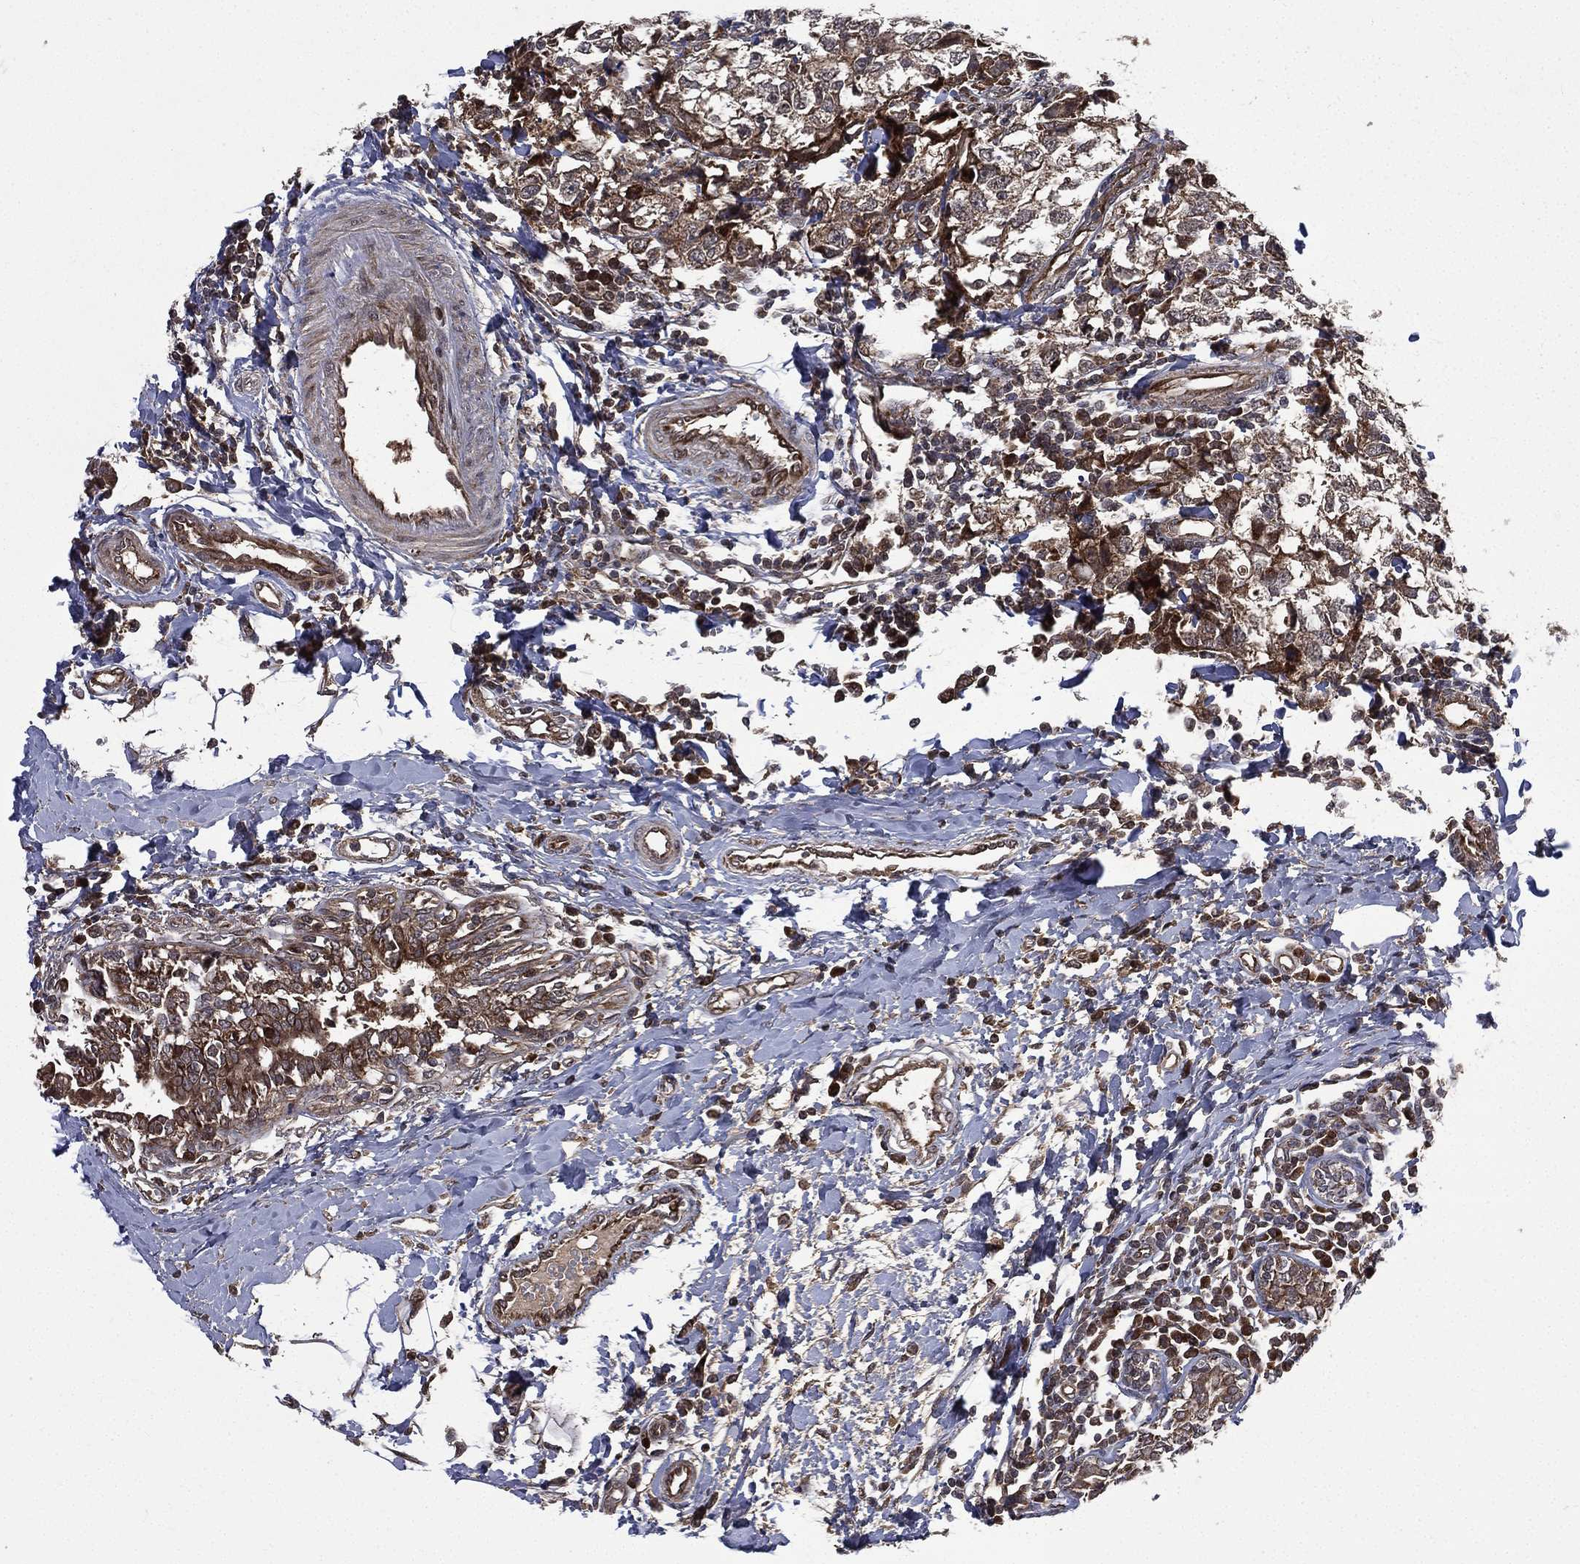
{"staining": {"intensity": "strong", "quantity": "25%-75%", "location": "cytoplasmic/membranous"}, "tissue": "breast cancer", "cell_type": "Tumor cells", "image_type": "cancer", "snomed": [{"axis": "morphology", "description": "Duct carcinoma"}, {"axis": "topography", "description": "Breast"}], "caption": "There is high levels of strong cytoplasmic/membranous positivity in tumor cells of infiltrating ductal carcinoma (breast), as demonstrated by immunohistochemical staining (brown color).", "gene": "RAB11FIP4", "patient": {"sex": "female", "age": 30}}